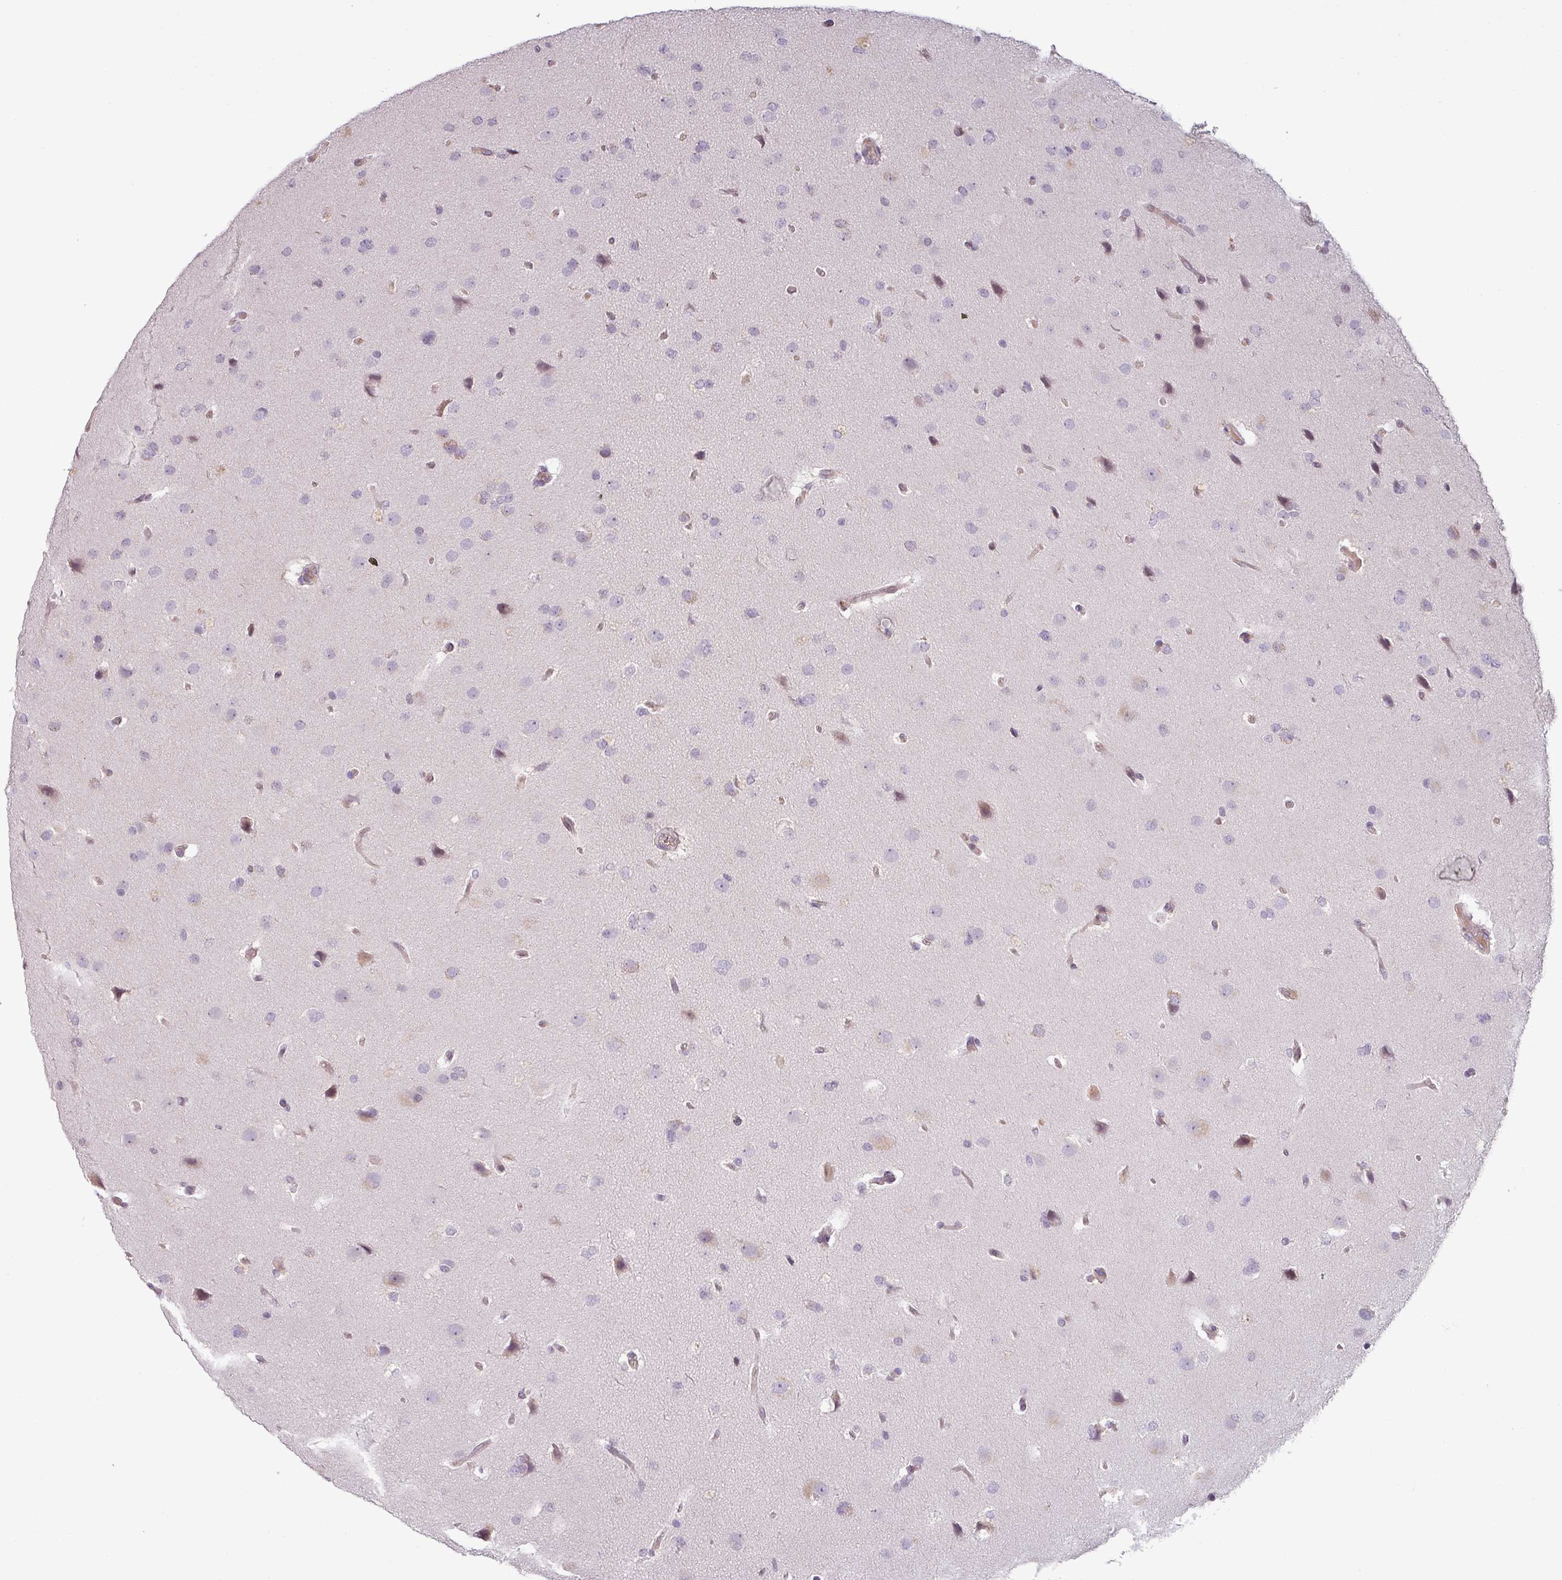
{"staining": {"intensity": "negative", "quantity": "none", "location": "none"}, "tissue": "glioma", "cell_type": "Tumor cells", "image_type": "cancer", "snomed": [{"axis": "morphology", "description": "Glioma, malignant, High grade"}, {"axis": "topography", "description": "Brain"}], "caption": "Immunohistochemistry (IHC) of glioma demonstrates no staining in tumor cells.", "gene": "SLC5A10", "patient": {"sex": "male", "age": 56}}